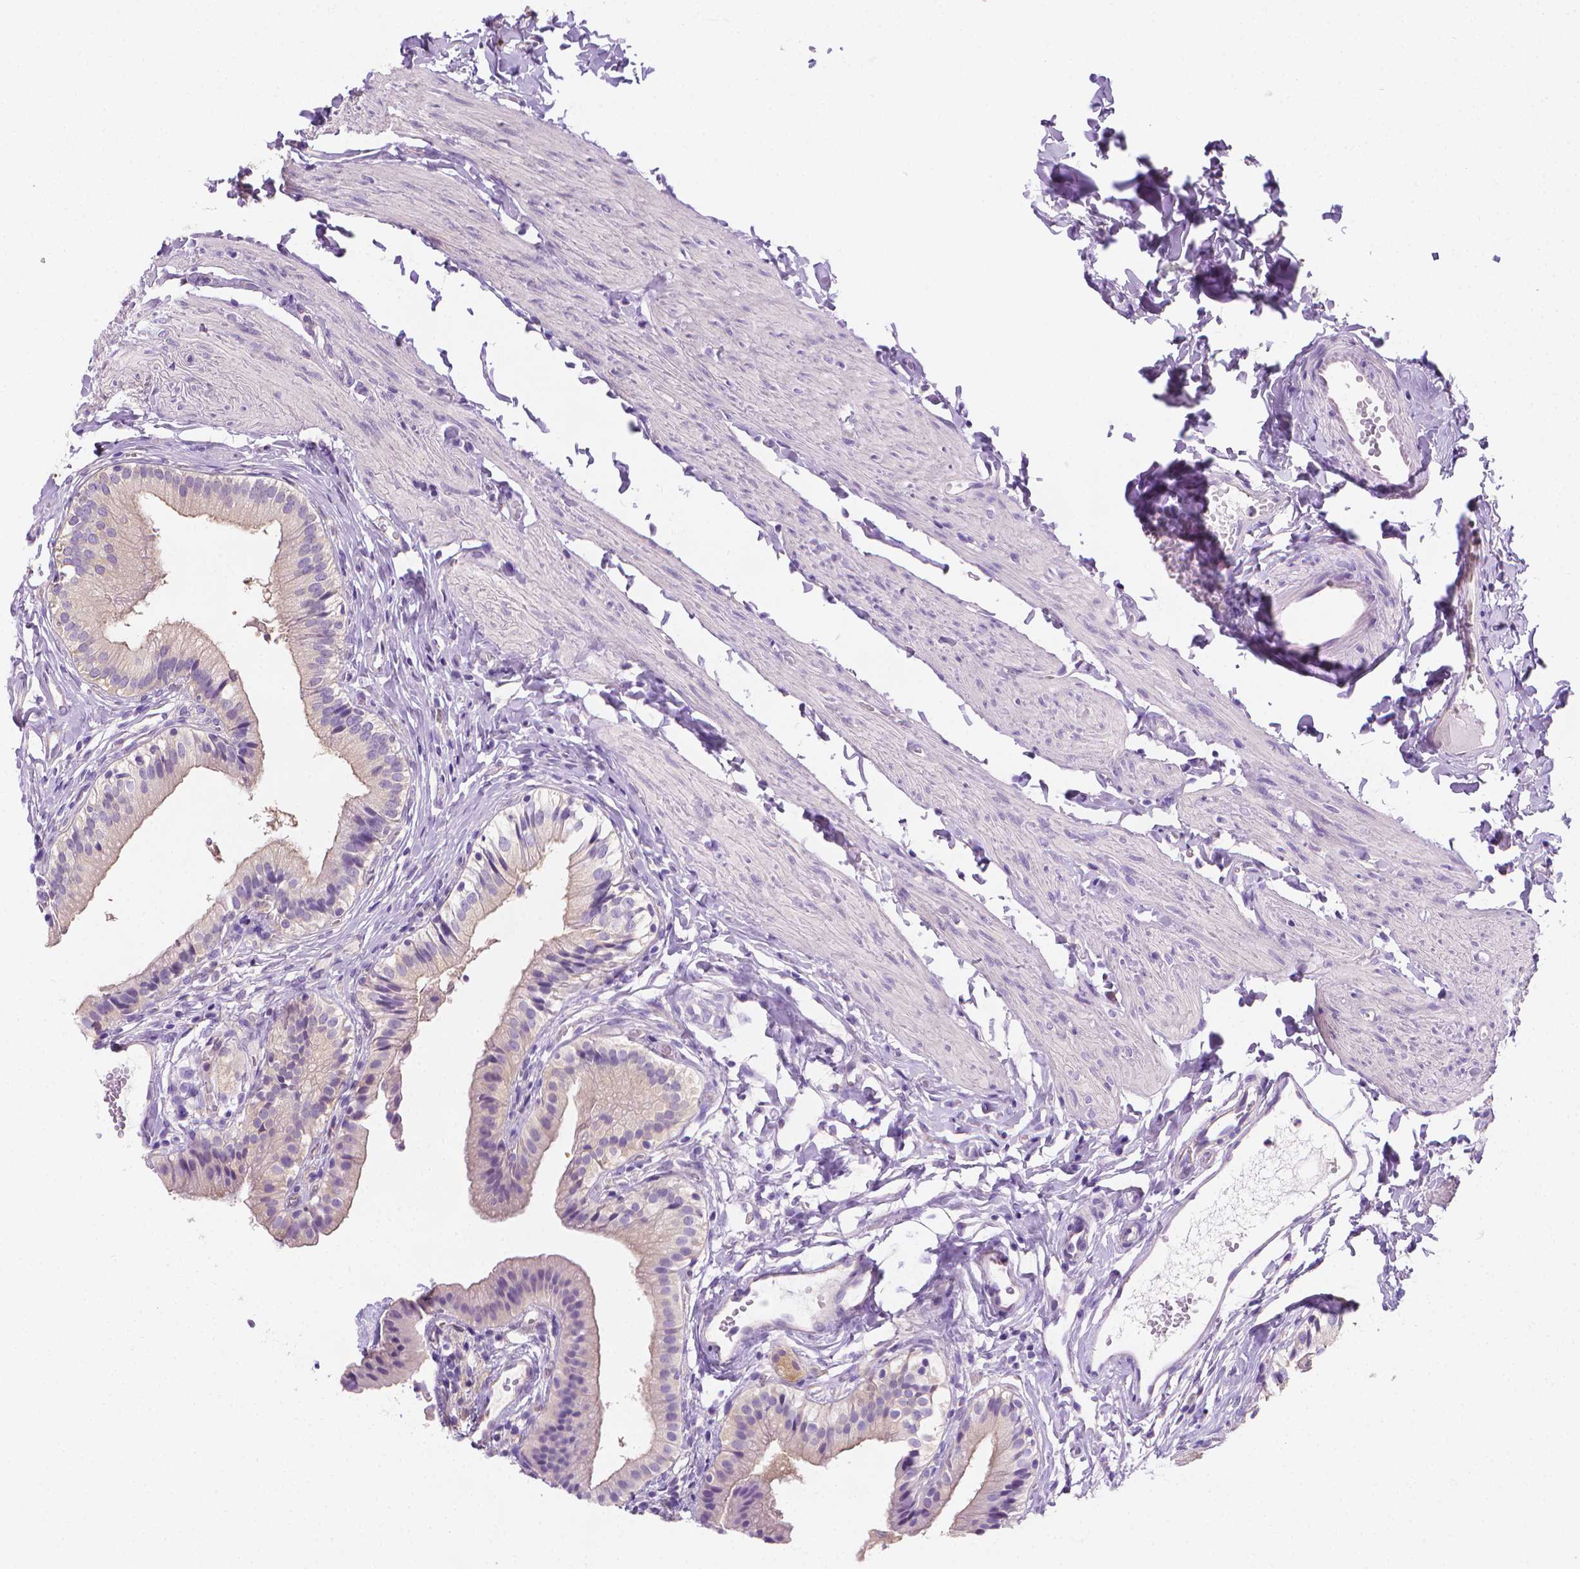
{"staining": {"intensity": "weak", "quantity": "25%-75%", "location": "cytoplasmic/membranous"}, "tissue": "gallbladder", "cell_type": "Glandular cells", "image_type": "normal", "snomed": [{"axis": "morphology", "description": "Normal tissue, NOS"}, {"axis": "topography", "description": "Gallbladder"}], "caption": "A low amount of weak cytoplasmic/membranous staining is seen in about 25%-75% of glandular cells in benign gallbladder. (DAB = brown stain, brightfield microscopy at high magnification).", "gene": "FASN", "patient": {"sex": "female", "age": 47}}